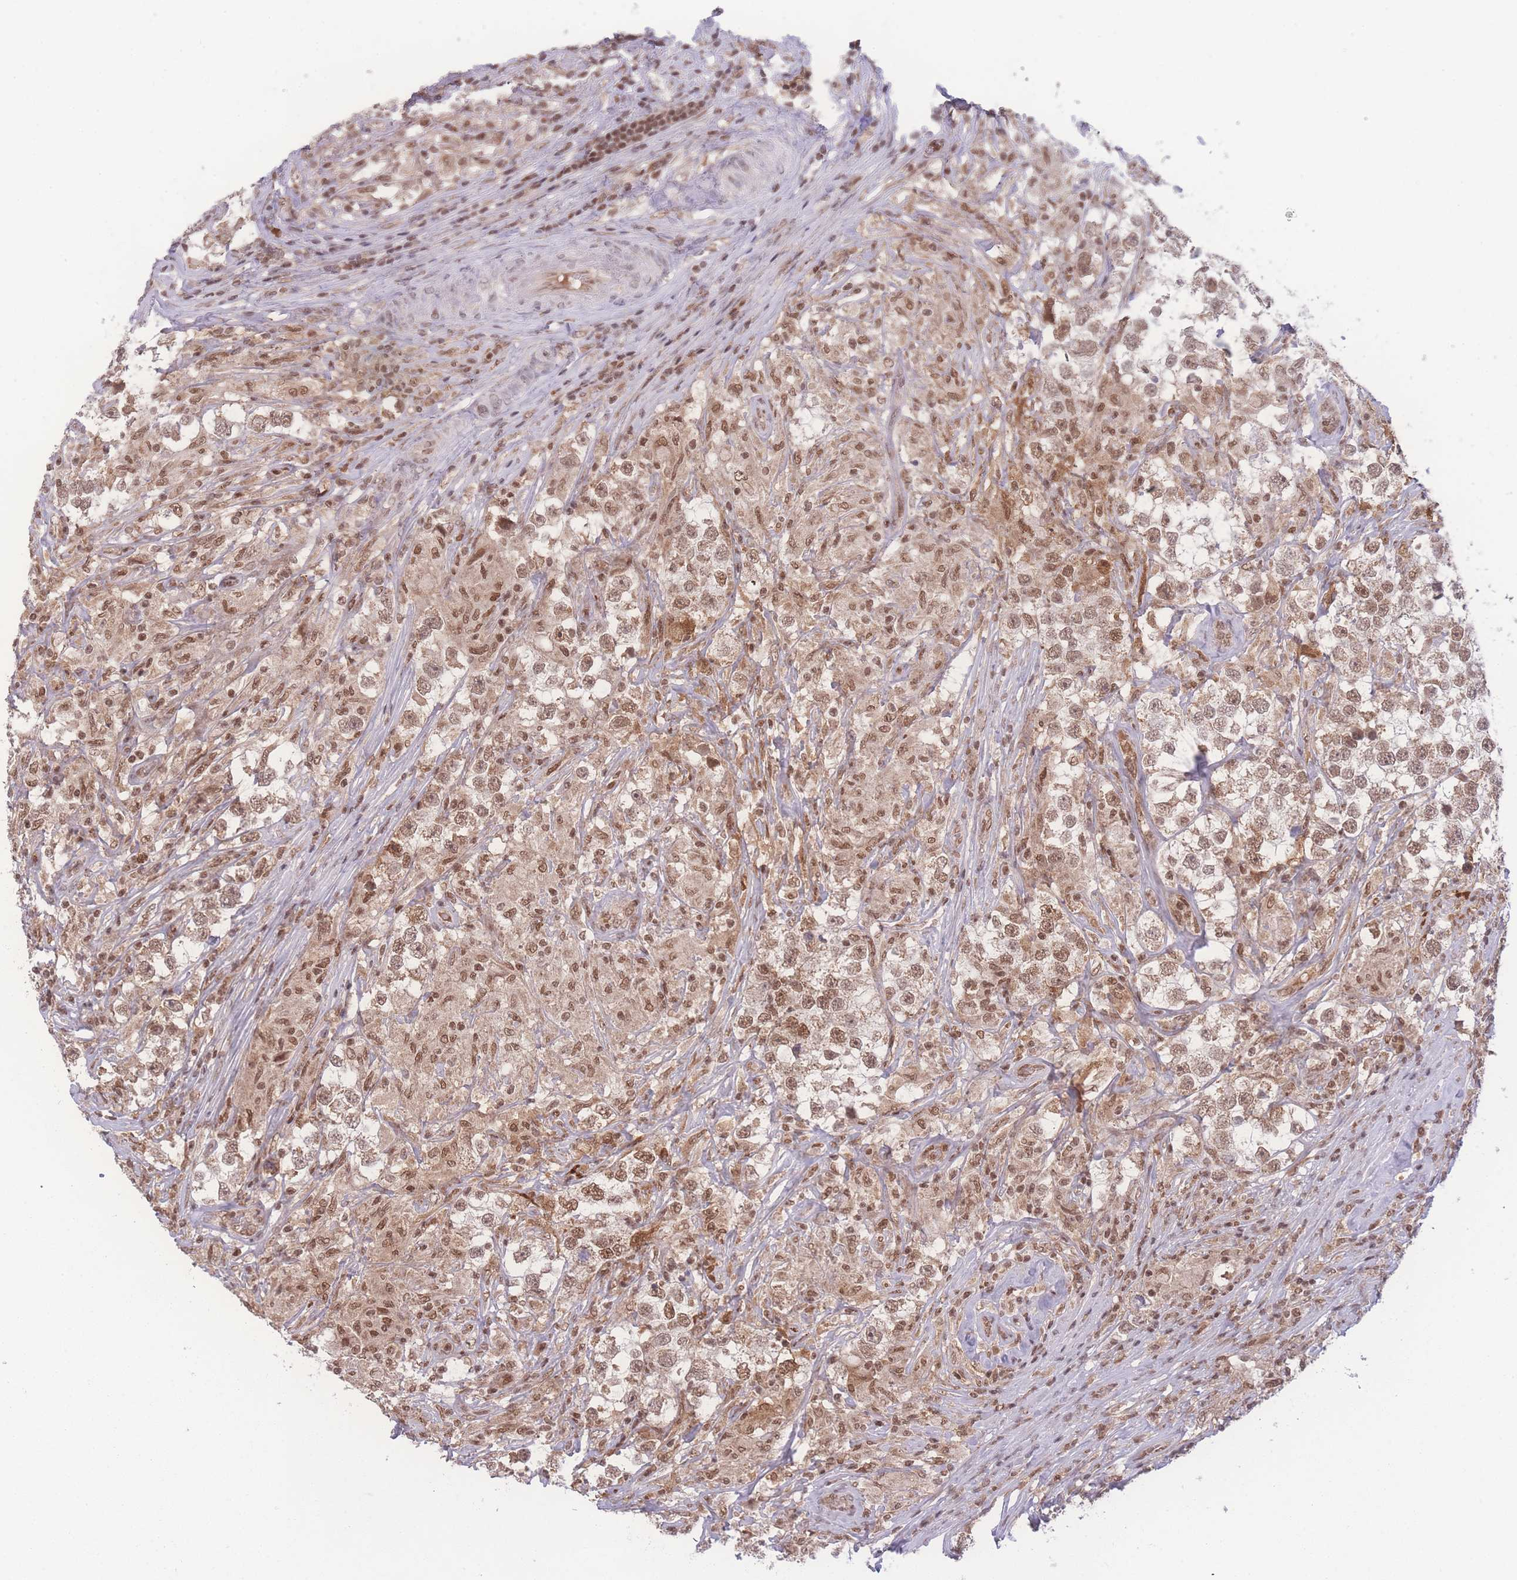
{"staining": {"intensity": "moderate", "quantity": ">75%", "location": "nuclear"}, "tissue": "testis cancer", "cell_type": "Tumor cells", "image_type": "cancer", "snomed": [{"axis": "morphology", "description": "Seminoma, NOS"}, {"axis": "topography", "description": "Testis"}], "caption": "This is a photomicrograph of IHC staining of testis cancer (seminoma), which shows moderate positivity in the nuclear of tumor cells.", "gene": "RAVER1", "patient": {"sex": "male", "age": 46}}